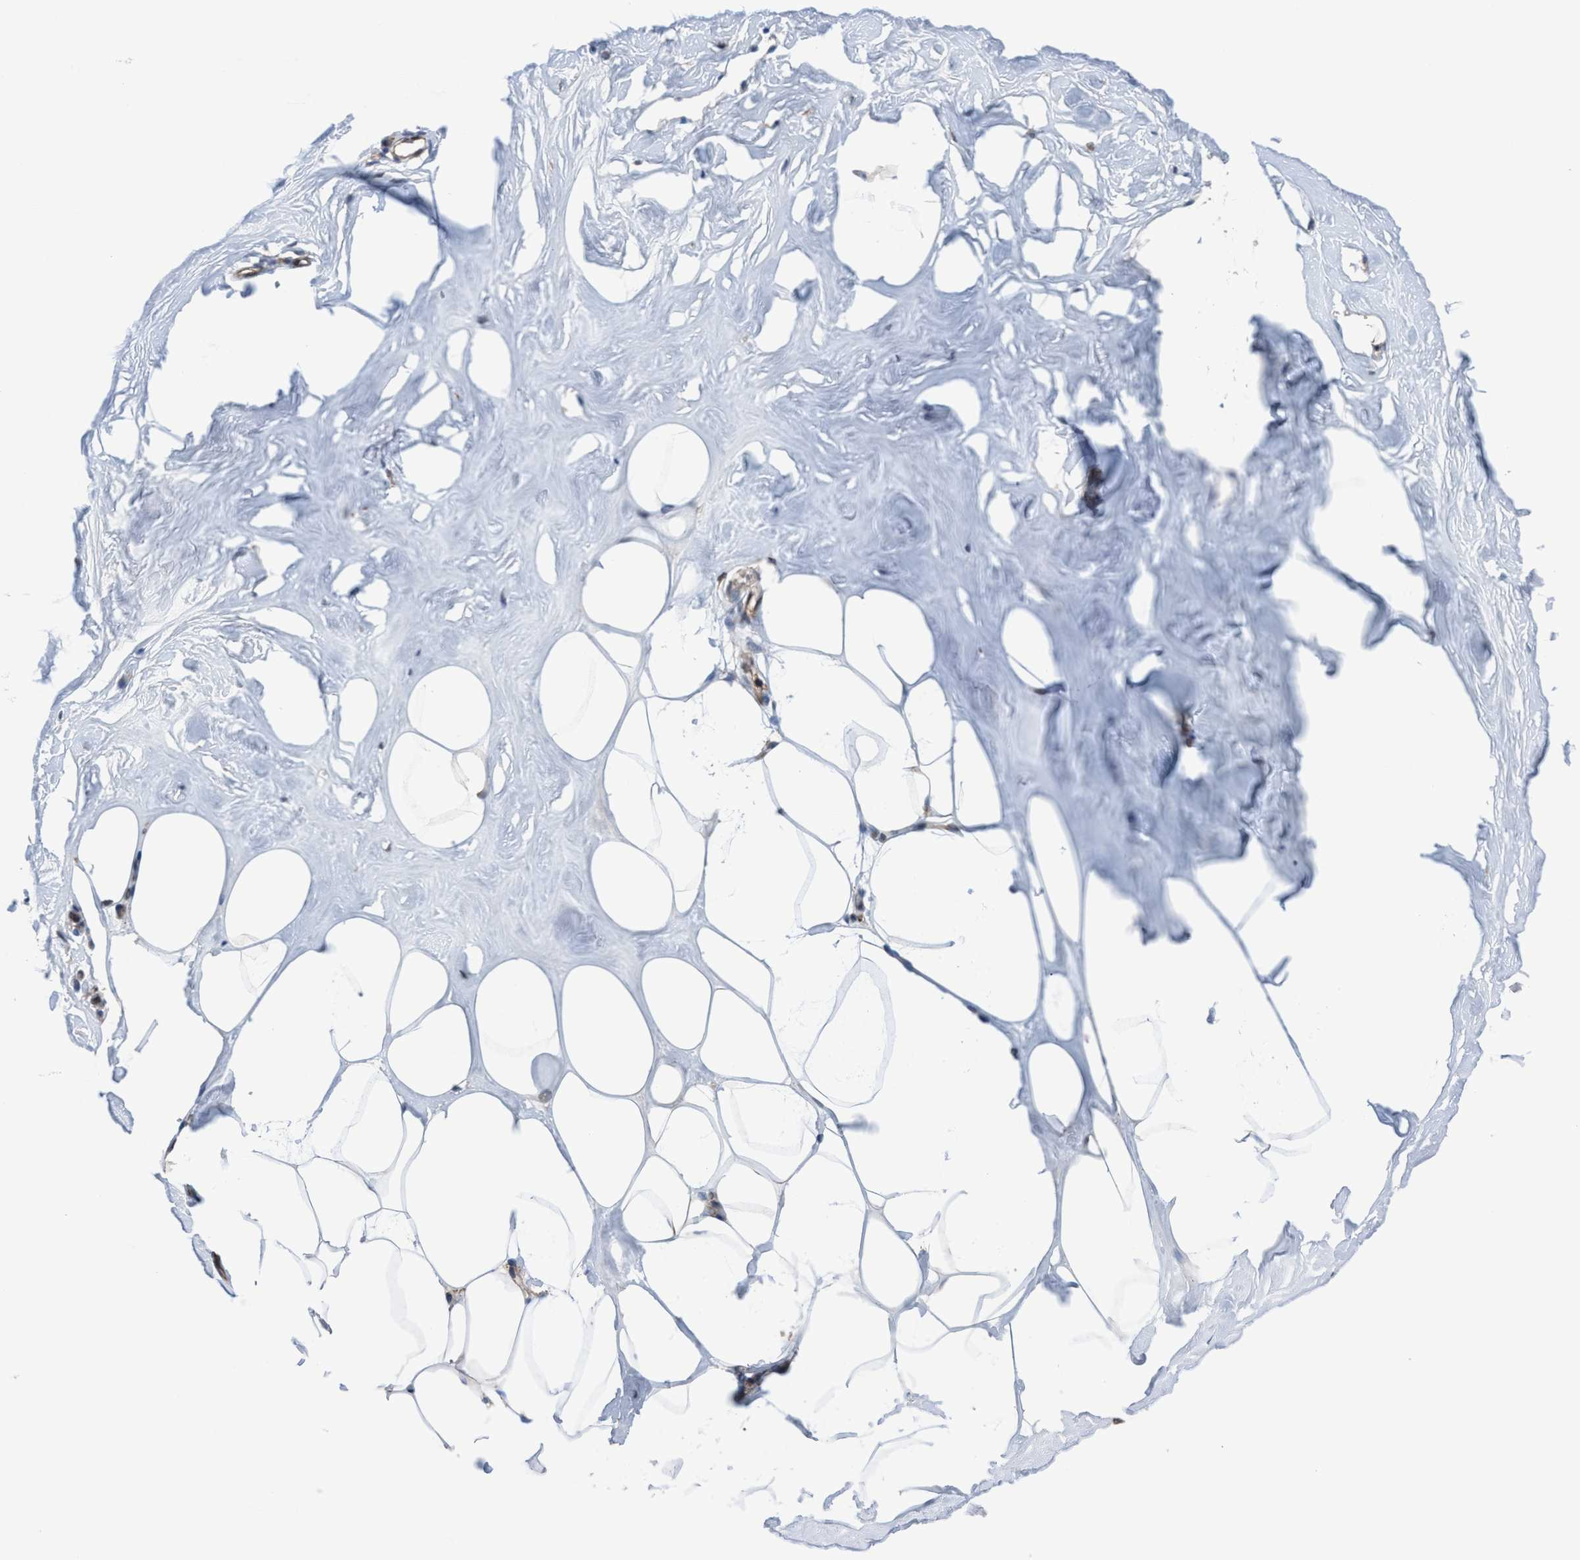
{"staining": {"intensity": "weak", "quantity": "25%-75%", "location": "cytoplasmic/membranous"}, "tissue": "adipose tissue", "cell_type": "Adipocytes", "image_type": "normal", "snomed": [{"axis": "morphology", "description": "Normal tissue, NOS"}, {"axis": "morphology", "description": "Fibrosis, NOS"}, {"axis": "topography", "description": "Breast"}, {"axis": "topography", "description": "Adipose tissue"}], "caption": "Weak cytoplasmic/membranous staining is identified in approximately 25%-75% of adipocytes in unremarkable adipose tissue.", "gene": "GLOD4", "patient": {"sex": "female", "age": 39}}